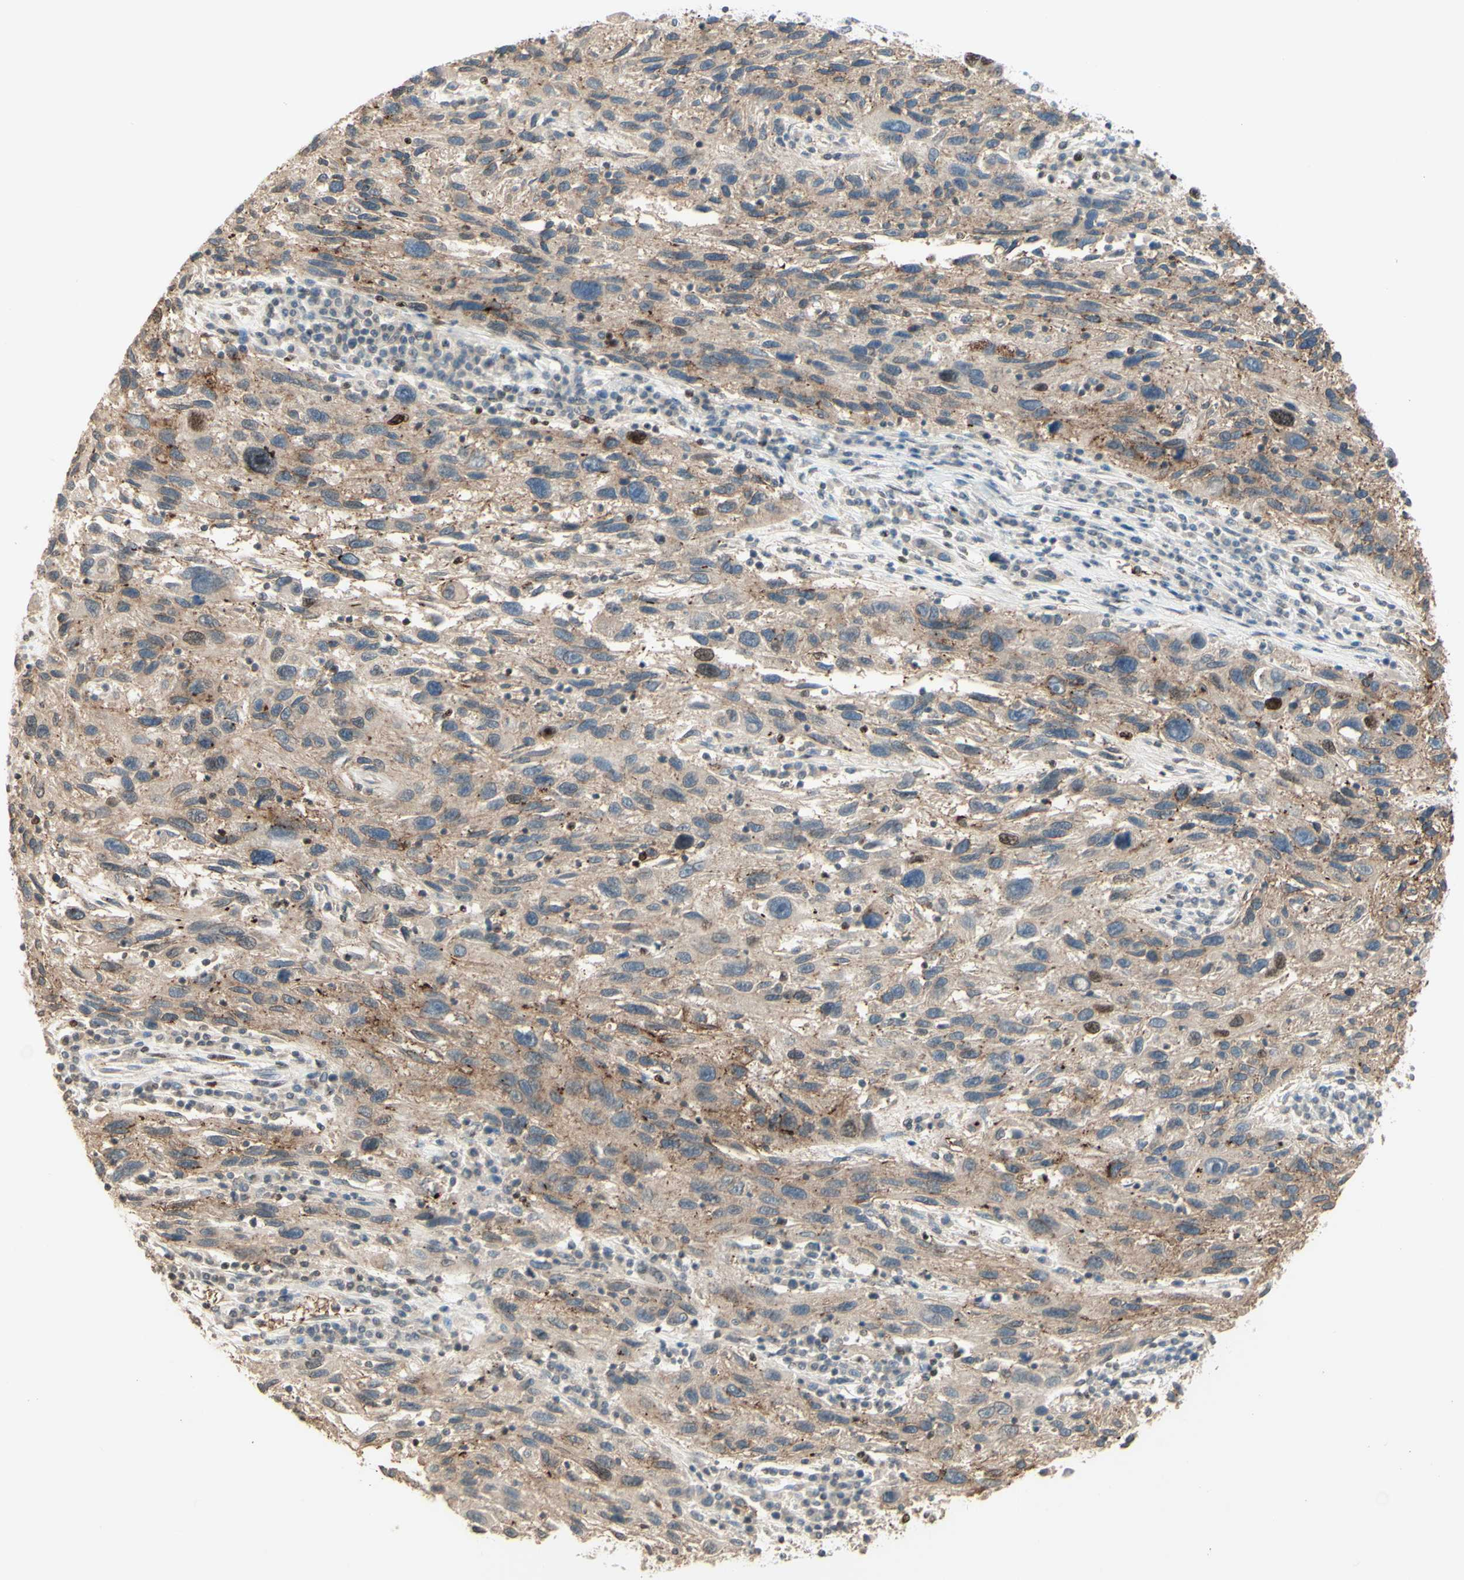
{"staining": {"intensity": "moderate", "quantity": "25%-75%", "location": "cytoplasmic/membranous,nuclear"}, "tissue": "melanoma", "cell_type": "Tumor cells", "image_type": "cancer", "snomed": [{"axis": "morphology", "description": "Malignant melanoma, NOS"}, {"axis": "topography", "description": "Skin"}], "caption": "Protein expression analysis of human malignant melanoma reveals moderate cytoplasmic/membranous and nuclear staining in approximately 25%-75% of tumor cells. (DAB (3,3'-diaminobenzidine) IHC, brown staining for protein, blue staining for nuclei).", "gene": "CDKL5", "patient": {"sex": "male", "age": 53}}